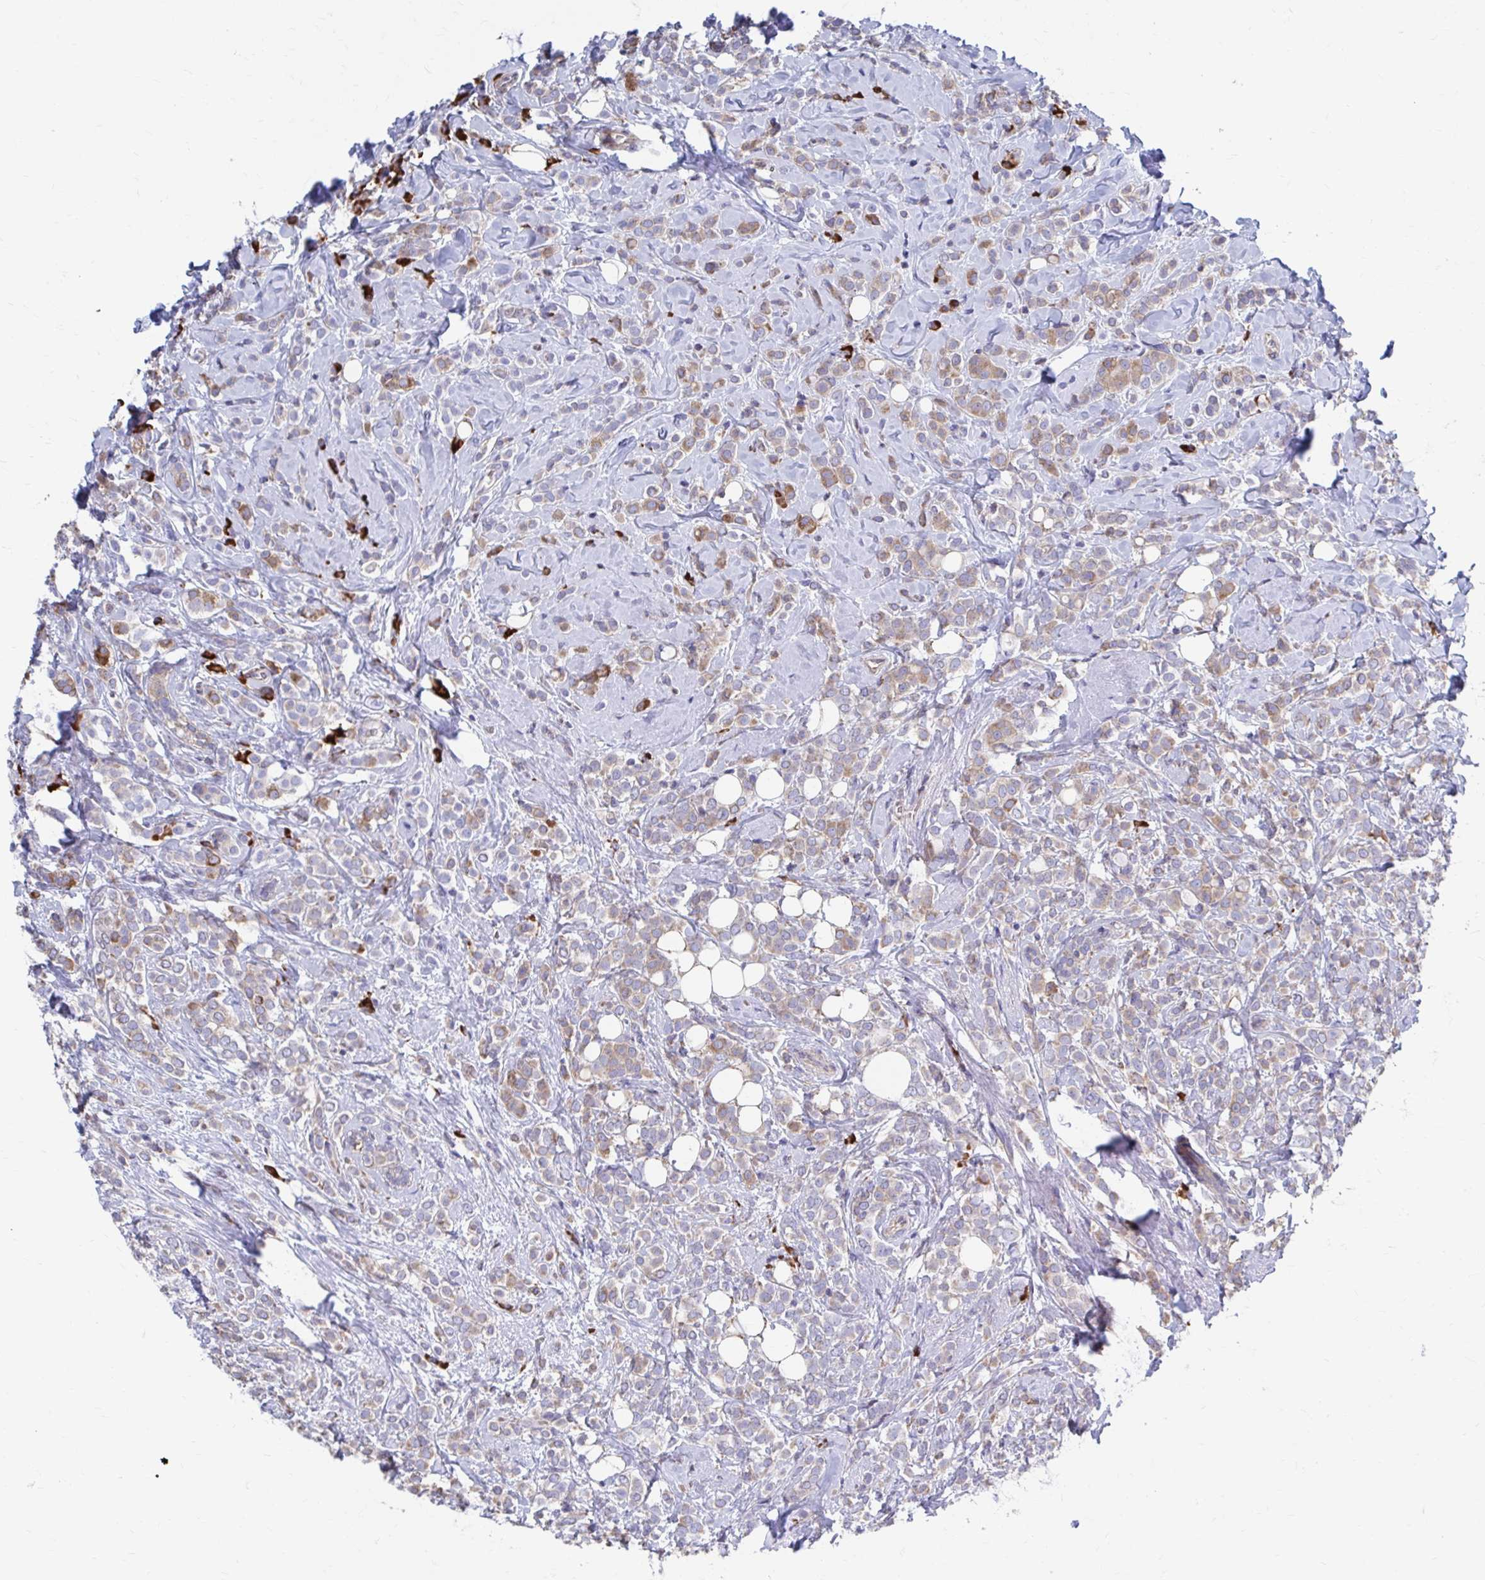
{"staining": {"intensity": "weak", "quantity": ">75%", "location": "cytoplasmic/membranous"}, "tissue": "breast cancer", "cell_type": "Tumor cells", "image_type": "cancer", "snomed": [{"axis": "morphology", "description": "Lobular carcinoma"}, {"axis": "topography", "description": "Breast"}], "caption": "Immunohistochemistry histopathology image of breast cancer stained for a protein (brown), which demonstrates low levels of weak cytoplasmic/membranous staining in approximately >75% of tumor cells.", "gene": "FKBP2", "patient": {"sex": "female", "age": 49}}